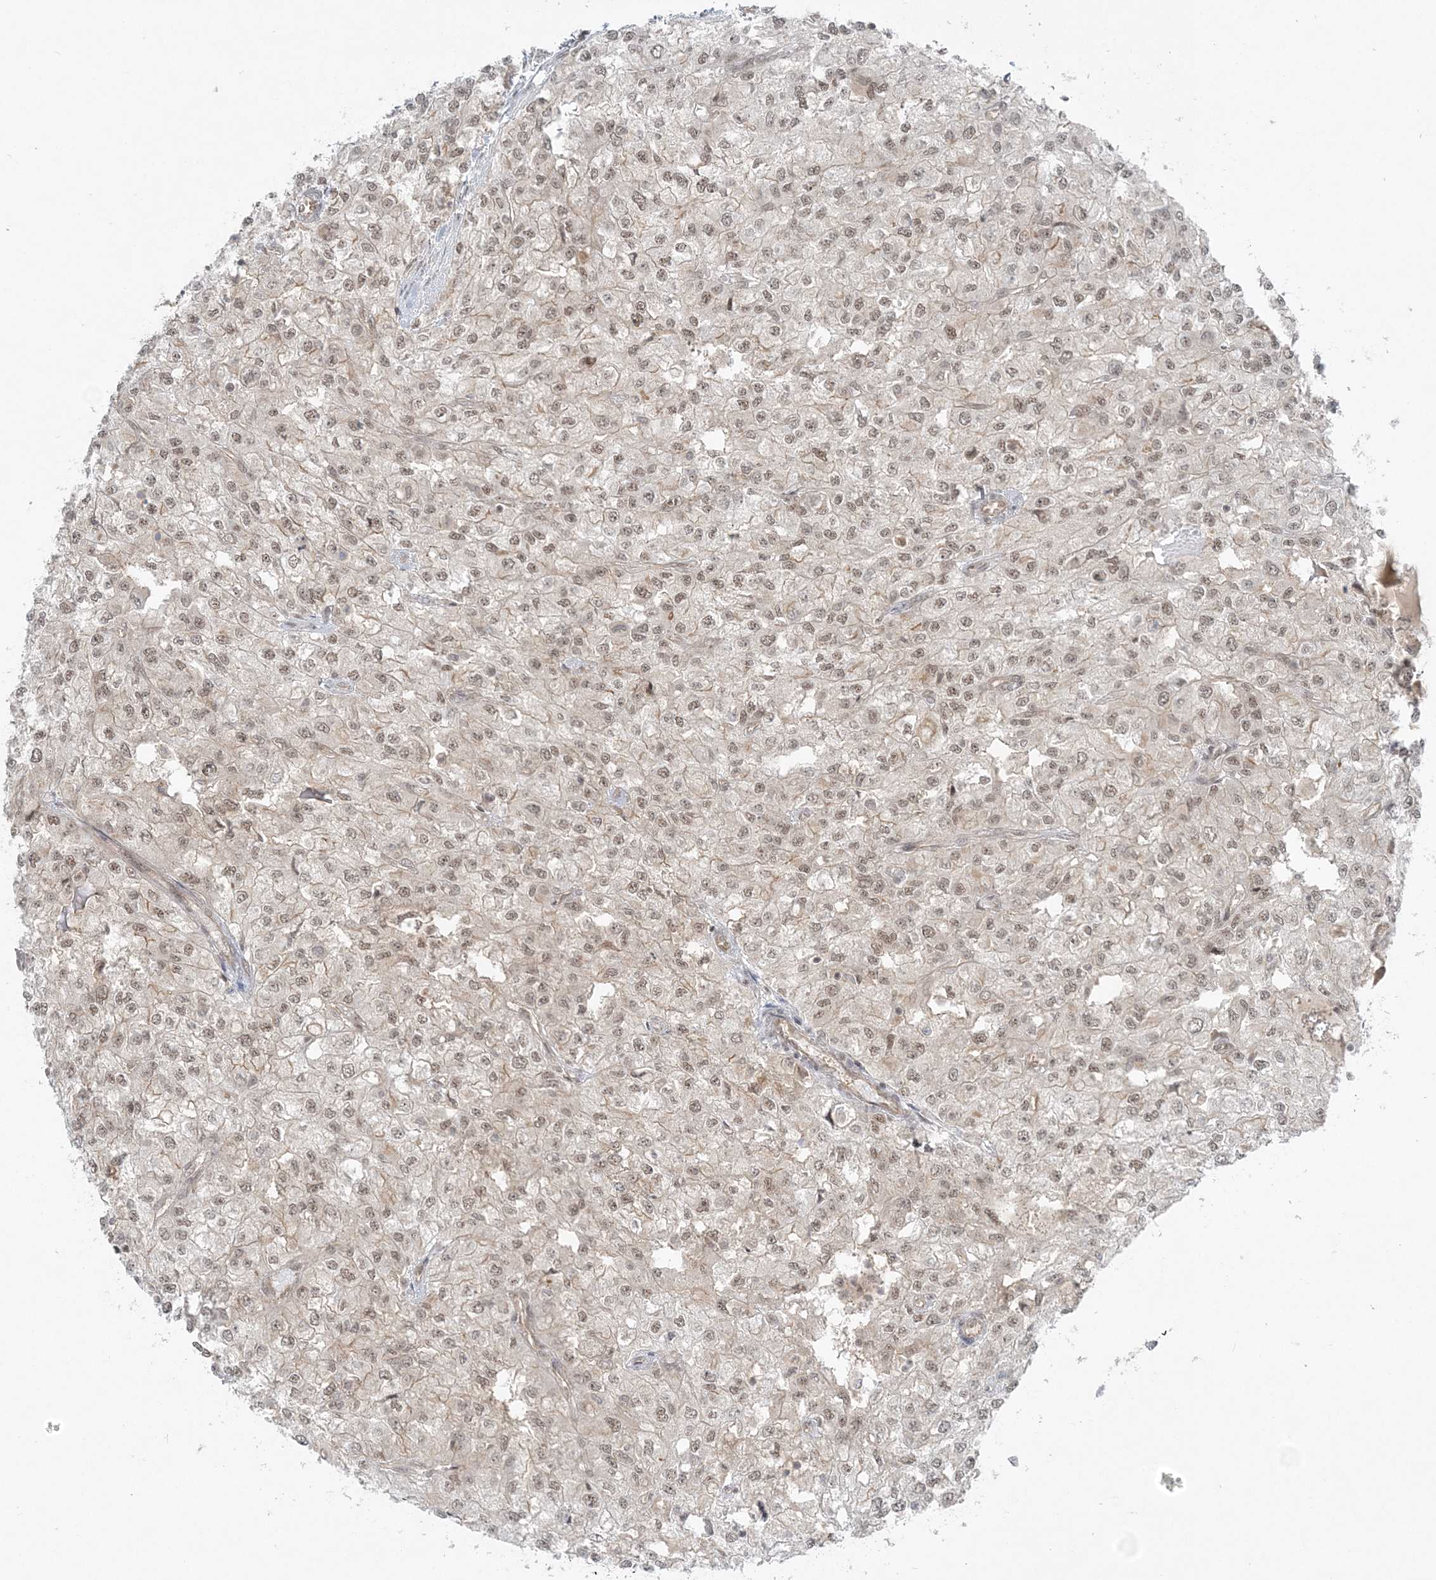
{"staining": {"intensity": "weak", "quantity": ">75%", "location": "nuclear"}, "tissue": "renal cancer", "cell_type": "Tumor cells", "image_type": "cancer", "snomed": [{"axis": "morphology", "description": "Adenocarcinoma, NOS"}, {"axis": "topography", "description": "Kidney"}], "caption": "The immunohistochemical stain shows weak nuclear staining in tumor cells of adenocarcinoma (renal) tissue. (IHC, brightfield microscopy, high magnification).", "gene": "ATP11A", "patient": {"sex": "female", "age": 54}}